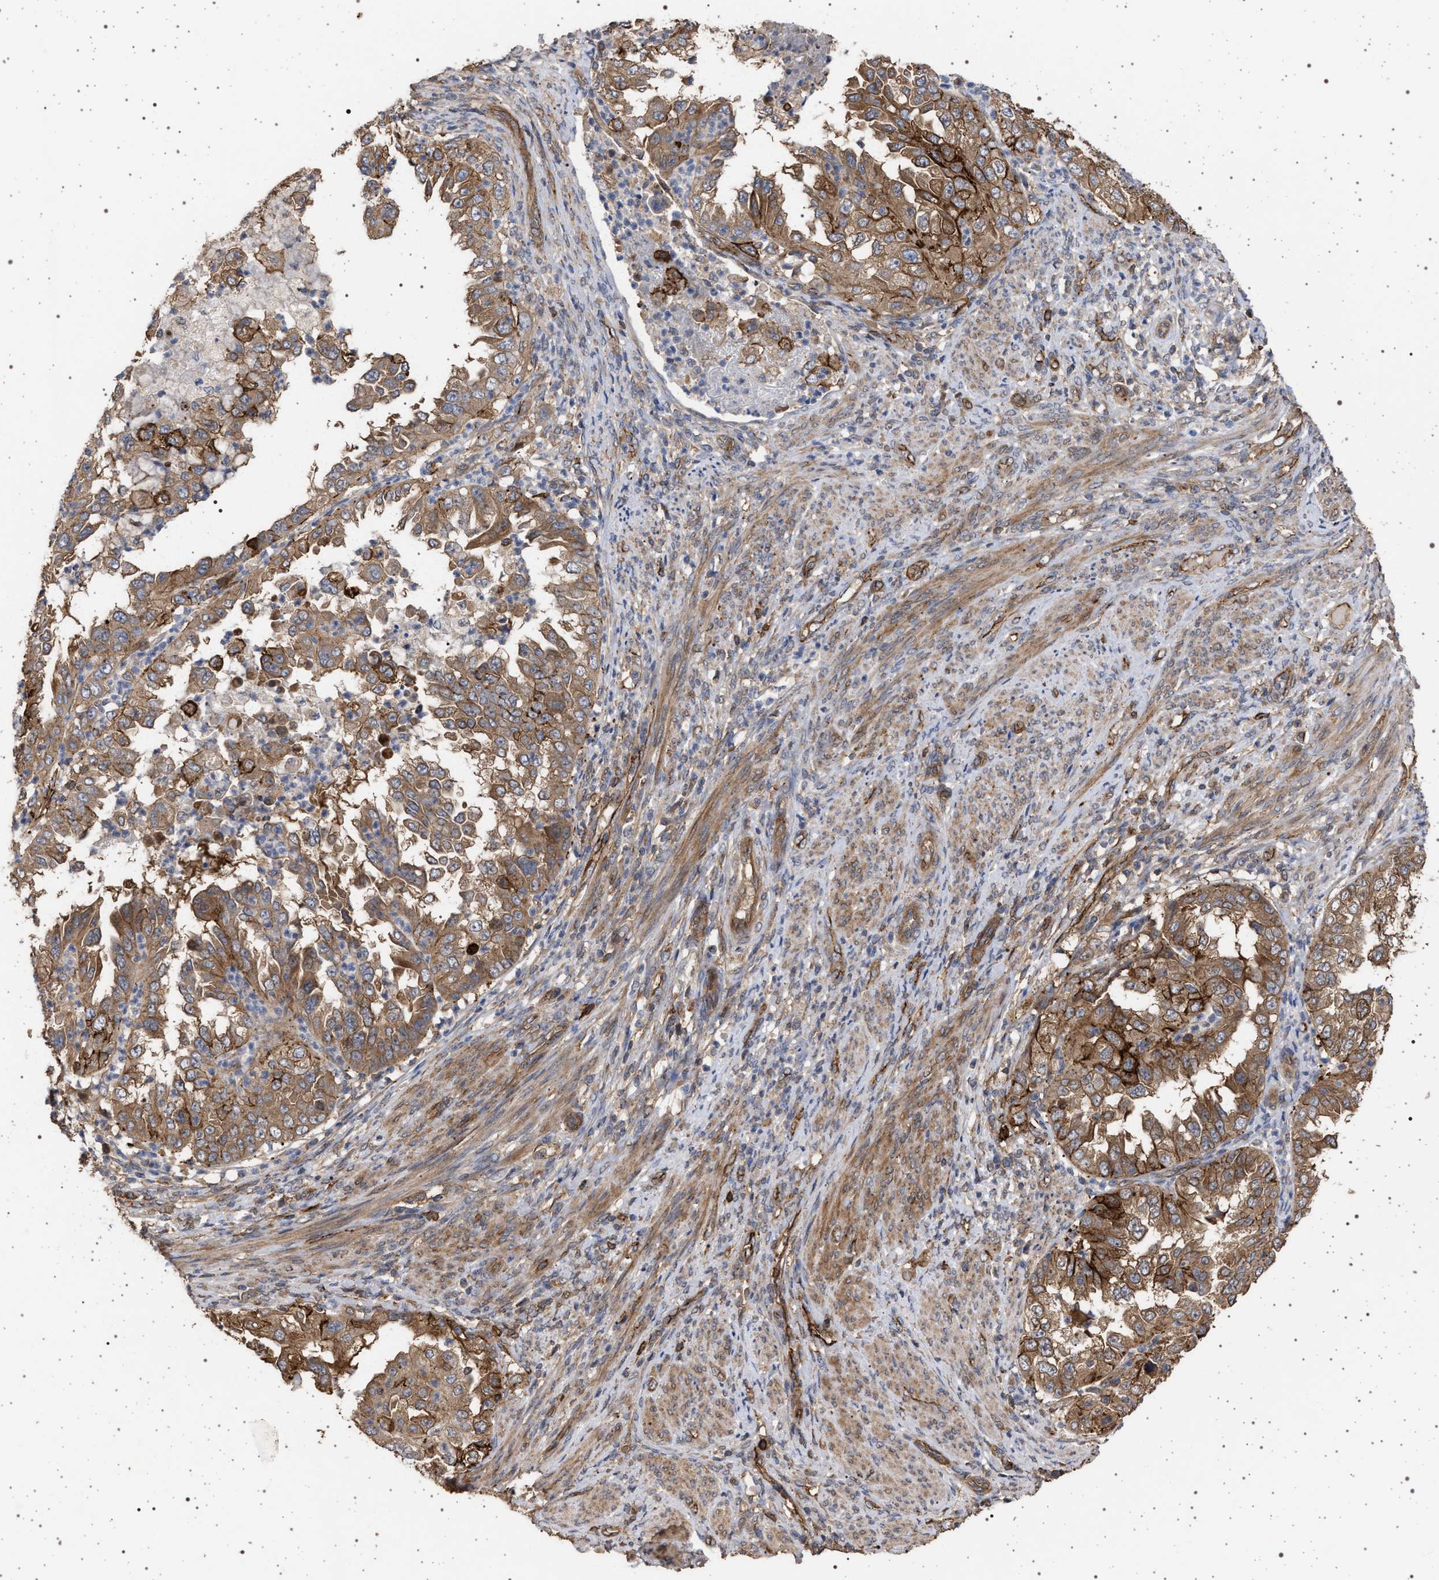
{"staining": {"intensity": "moderate", "quantity": ">75%", "location": "cytoplasmic/membranous"}, "tissue": "endometrial cancer", "cell_type": "Tumor cells", "image_type": "cancer", "snomed": [{"axis": "morphology", "description": "Adenocarcinoma, NOS"}, {"axis": "topography", "description": "Endometrium"}], "caption": "Protein staining displays moderate cytoplasmic/membranous staining in approximately >75% of tumor cells in endometrial cancer (adenocarcinoma). Using DAB (3,3'-diaminobenzidine) (brown) and hematoxylin (blue) stains, captured at high magnification using brightfield microscopy.", "gene": "IFT20", "patient": {"sex": "female", "age": 85}}